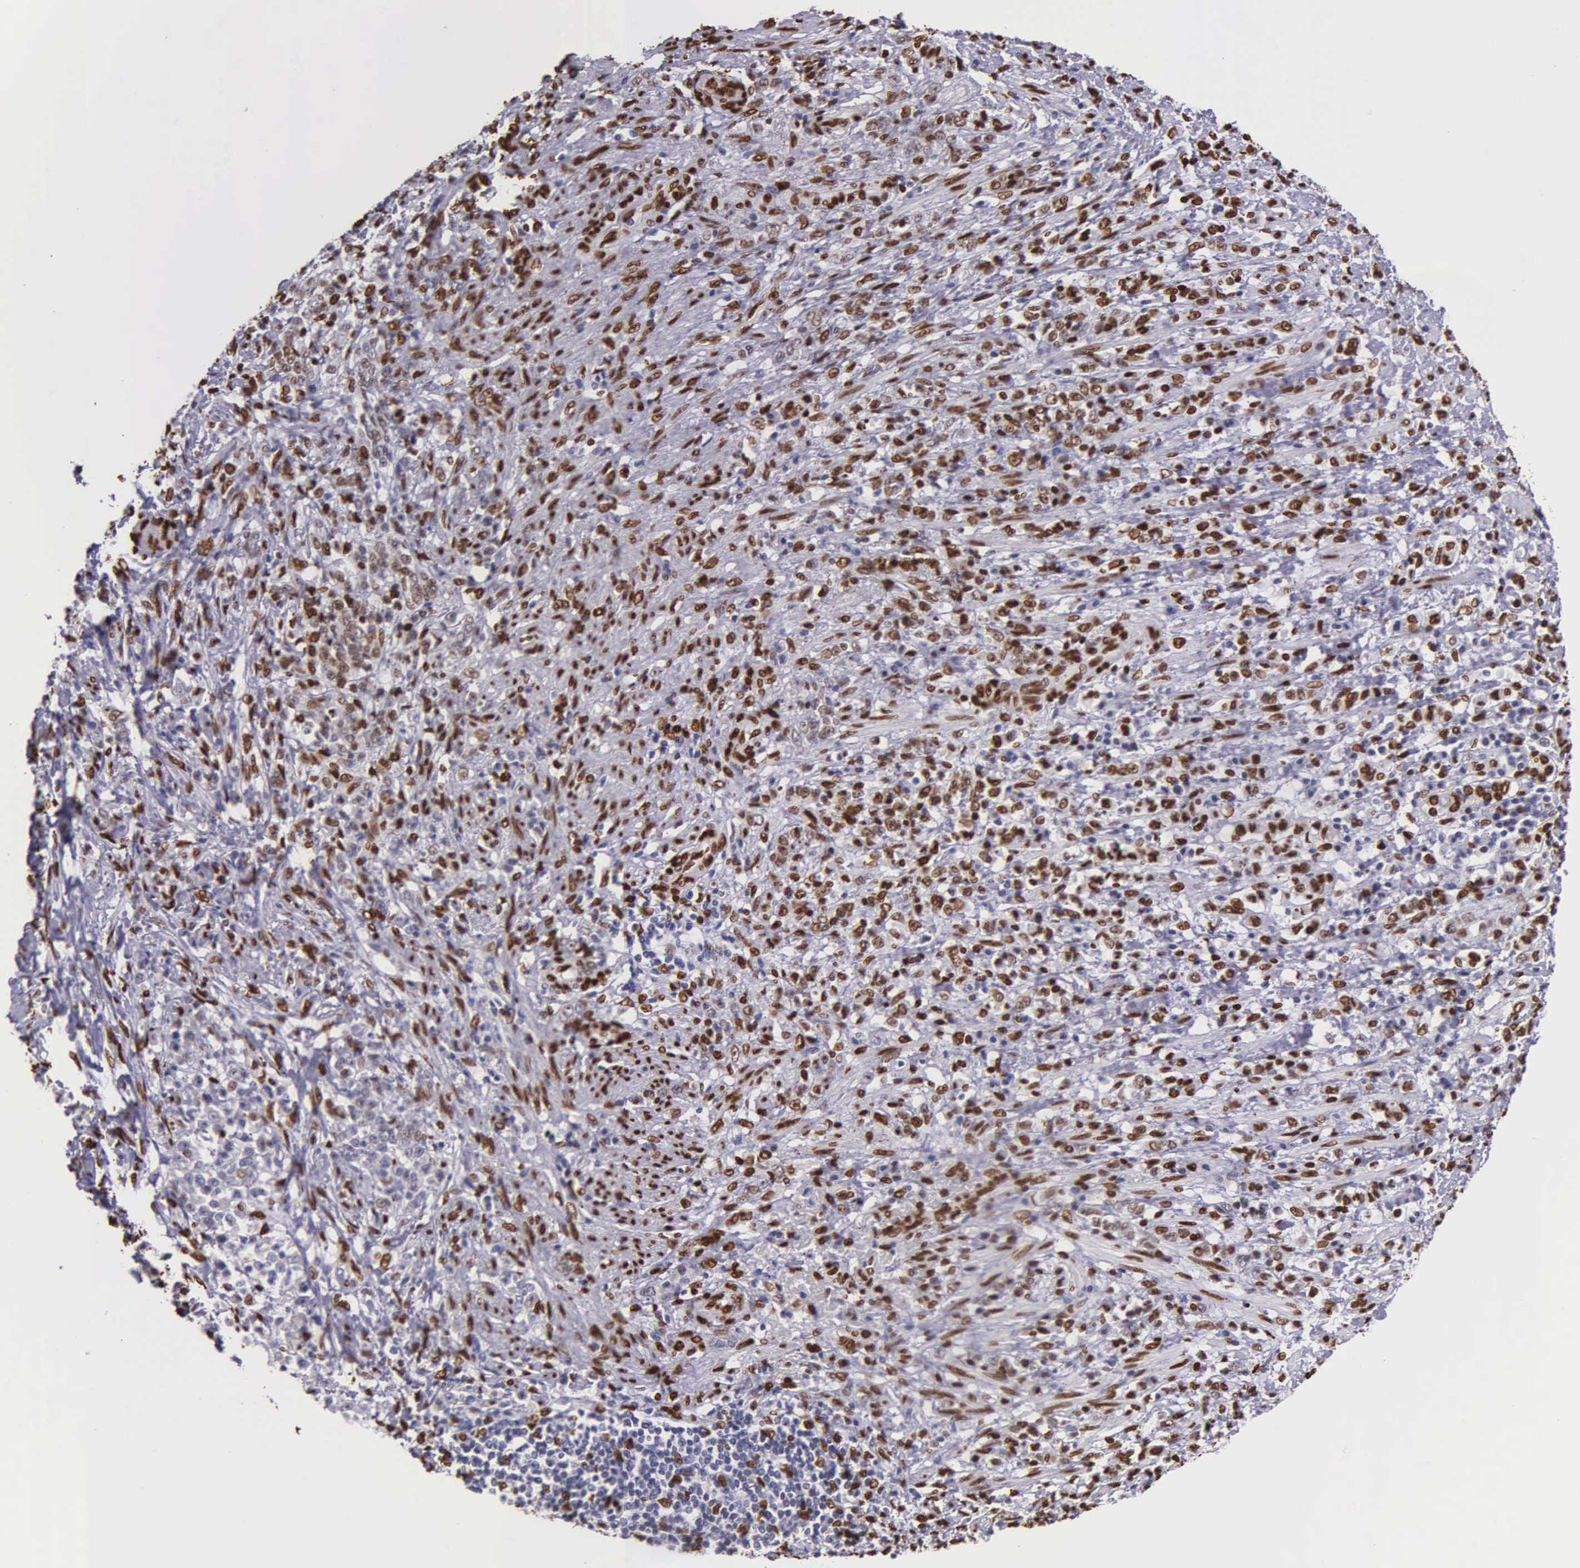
{"staining": {"intensity": "strong", "quantity": ">75%", "location": "nuclear"}, "tissue": "stomach cancer", "cell_type": "Tumor cells", "image_type": "cancer", "snomed": [{"axis": "morphology", "description": "Adenocarcinoma, NOS"}, {"axis": "topography", "description": "Stomach, lower"}], "caption": "Adenocarcinoma (stomach) stained for a protein reveals strong nuclear positivity in tumor cells.", "gene": "H1-0", "patient": {"sex": "male", "age": 88}}